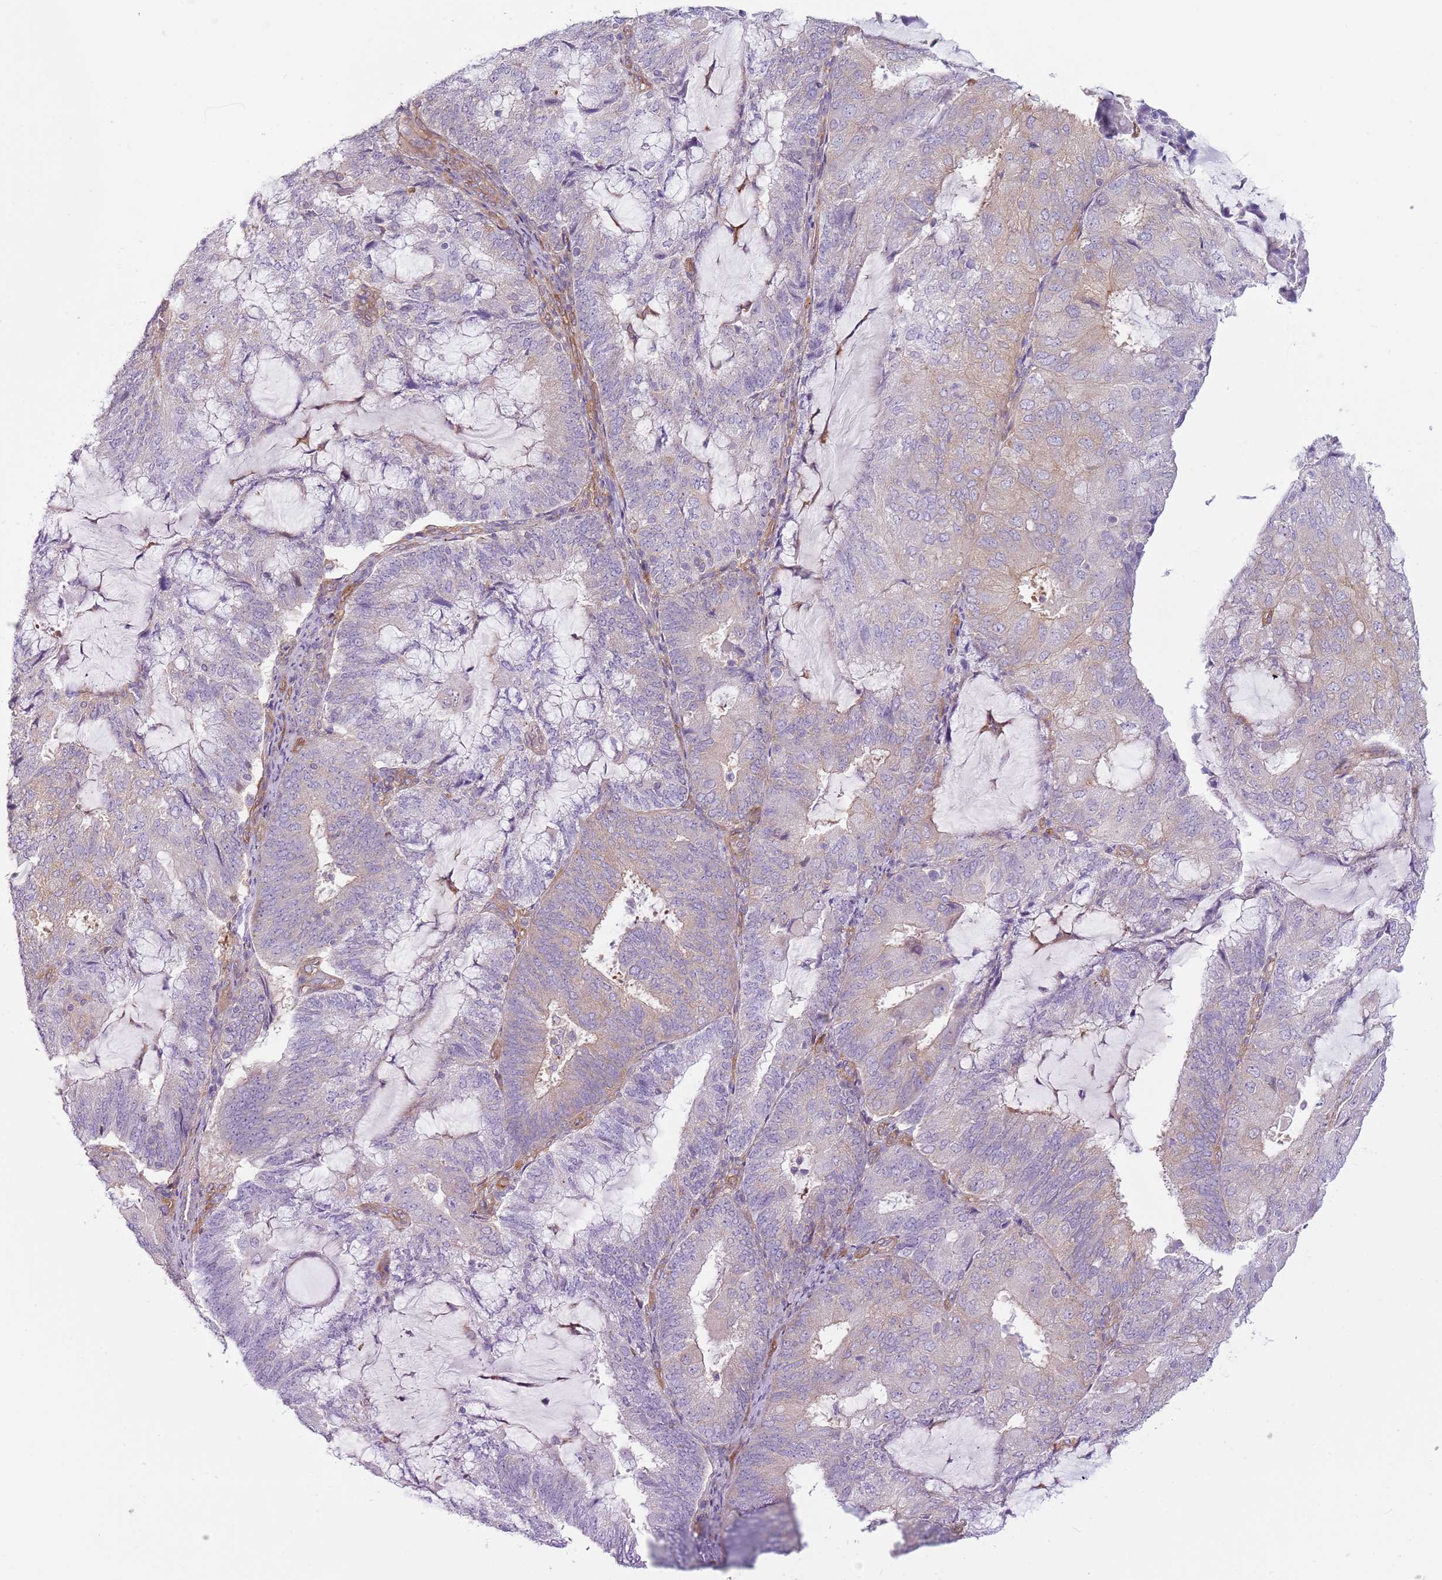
{"staining": {"intensity": "weak", "quantity": "<25%", "location": "cytoplasmic/membranous"}, "tissue": "endometrial cancer", "cell_type": "Tumor cells", "image_type": "cancer", "snomed": [{"axis": "morphology", "description": "Adenocarcinoma, NOS"}, {"axis": "topography", "description": "Endometrium"}], "caption": "A micrograph of endometrial adenocarcinoma stained for a protein demonstrates no brown staining in tumor cells.", "gene": "SNX1", "patient": {"sex": "female", "age": 81}}